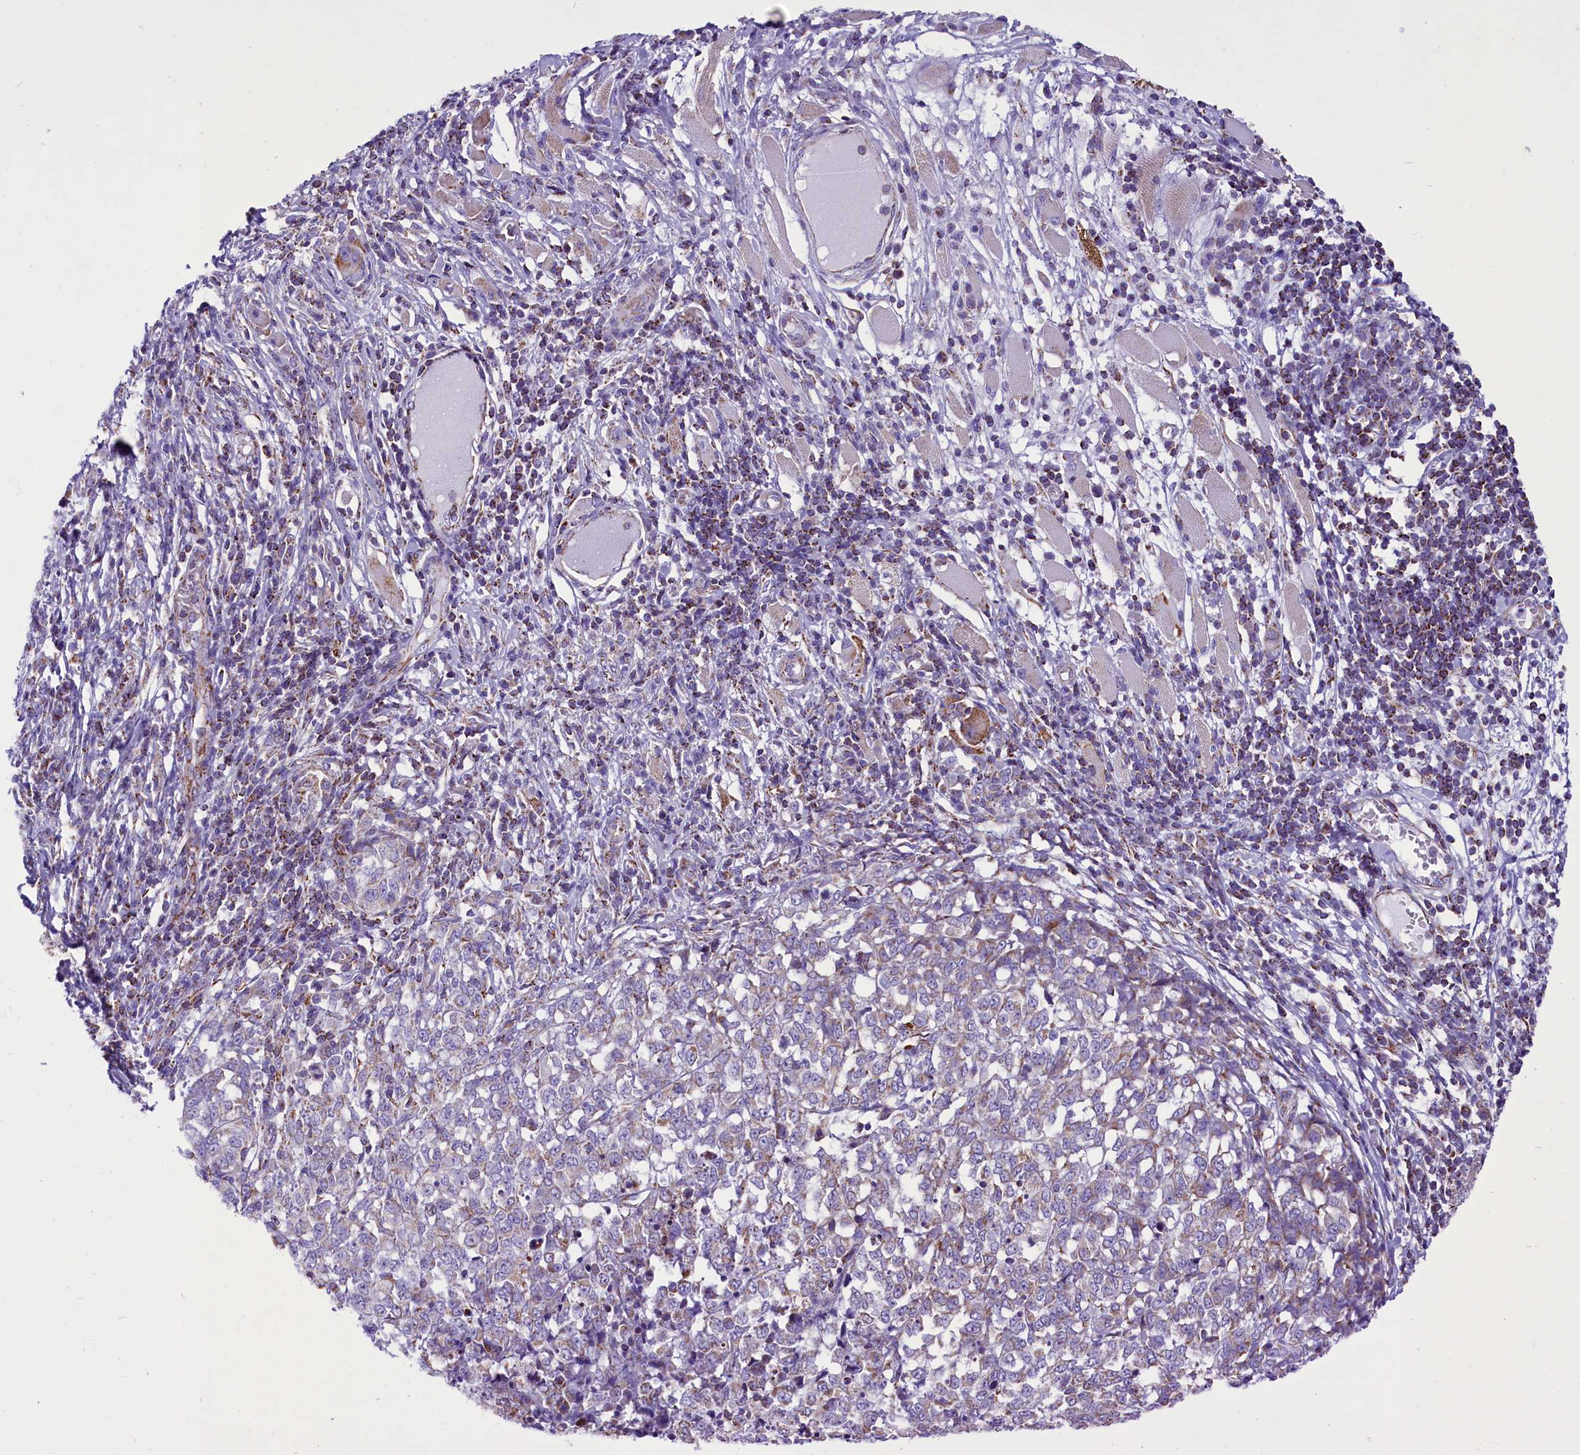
{"staining": {"intensity": "moderate", "quantity": "25%-75%", "location": "cytoplasmic/membranous"}, "tissue": "melanoma", "cell_type": "Tumor cells", "image_type": "cancer", "snomed": [{"axis": "morphology", "description": "Malignant melanoma, NOS"}, {"axis": "topography", "description": "Skin"}], "caption": "High-magnification brightfield microscopy of malignant melanoma stained with DAB (3,3'-diaminobenzidine) (brown) and counterstained with hematoxylin (blue). tumor cells exhibit moderate cytoplasmic/membranous expression is identified in approximately25%-75% of cells.", "gene": "ICA1L", "patient": {"sex": "female", "age": 72}}